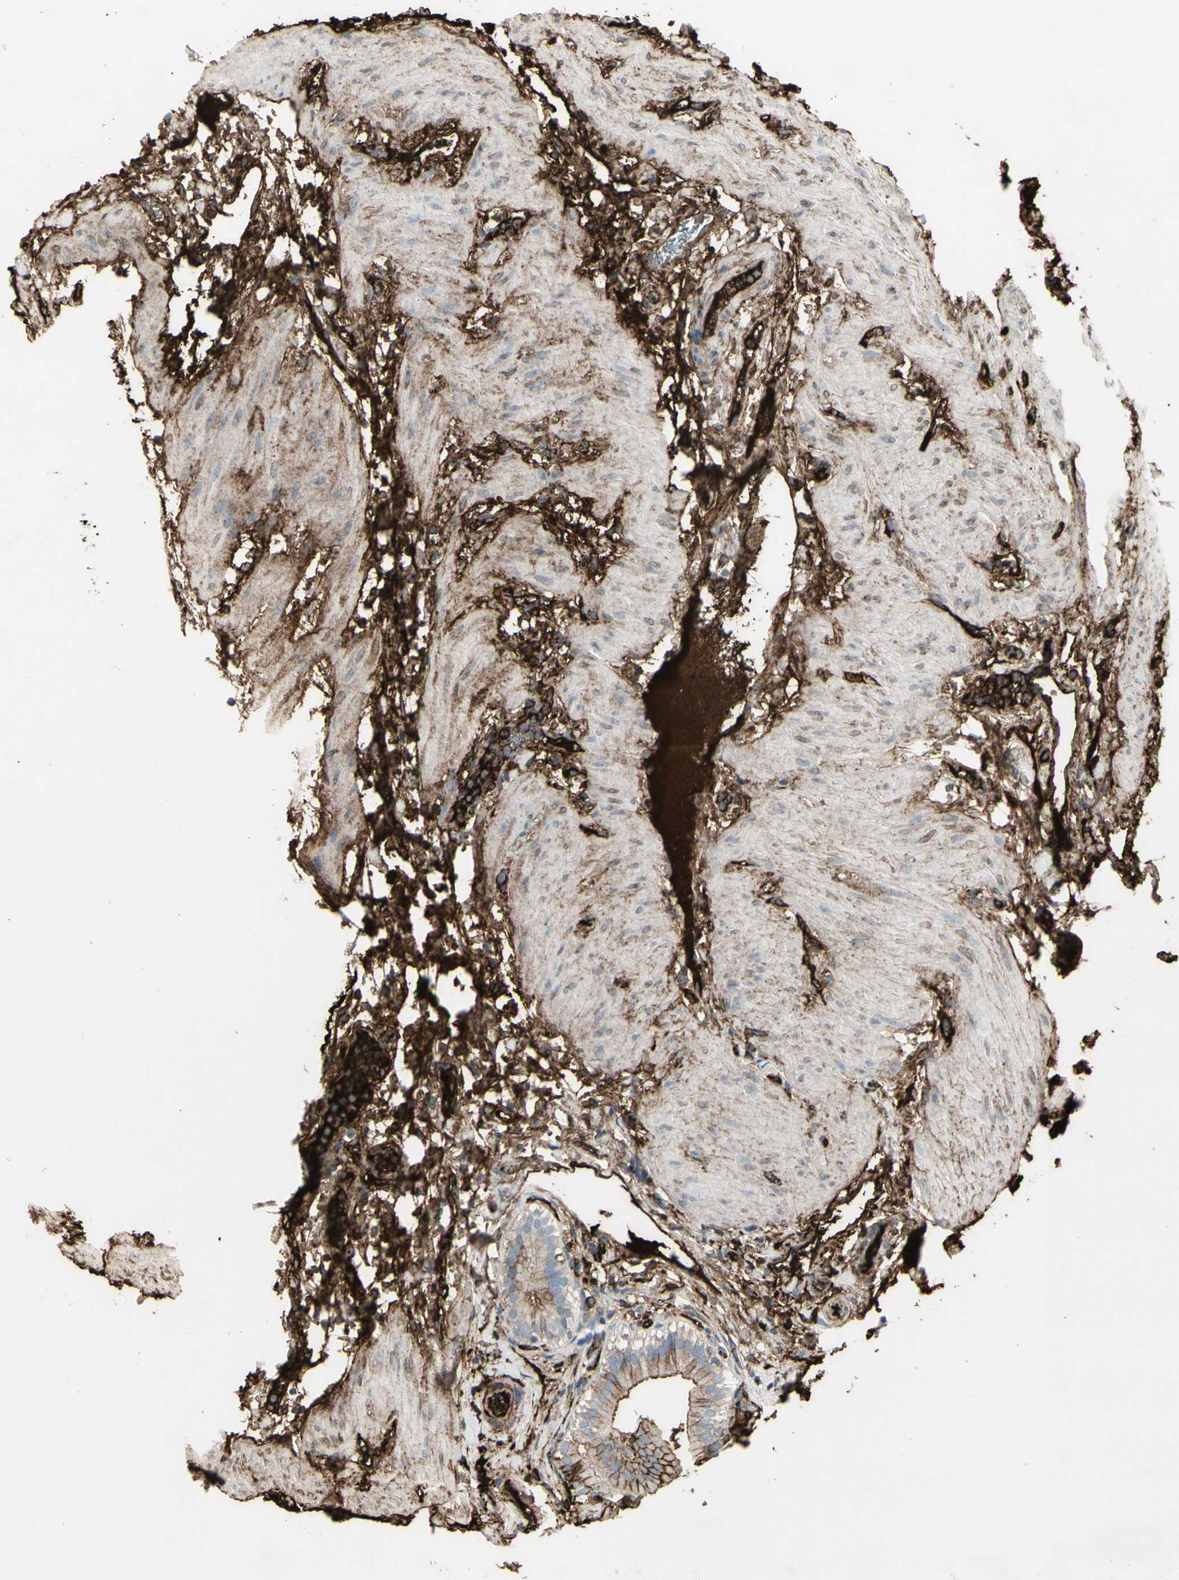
{"staining": {"intensity": "moderate", "quantity": "<25%", "location": "cytoplasmic/membranous"}, "tissue": "gallbladder", "cell_type": "Glandular cells", "image_type": "normal", "snomed": [{"axis": "morphology", "description": "Normal tissue, NOS"}, {"axis": "topography", "description": "Gallbladder"}], "caption": "Immunohistochemistry of unremarkable human gallbladder shows low levels of moderate cytoplasmic/membranous positivity in about <25% of glandular cells.", "gene": "IGHG1", "patient": {"sex": "female", "age": 26}}